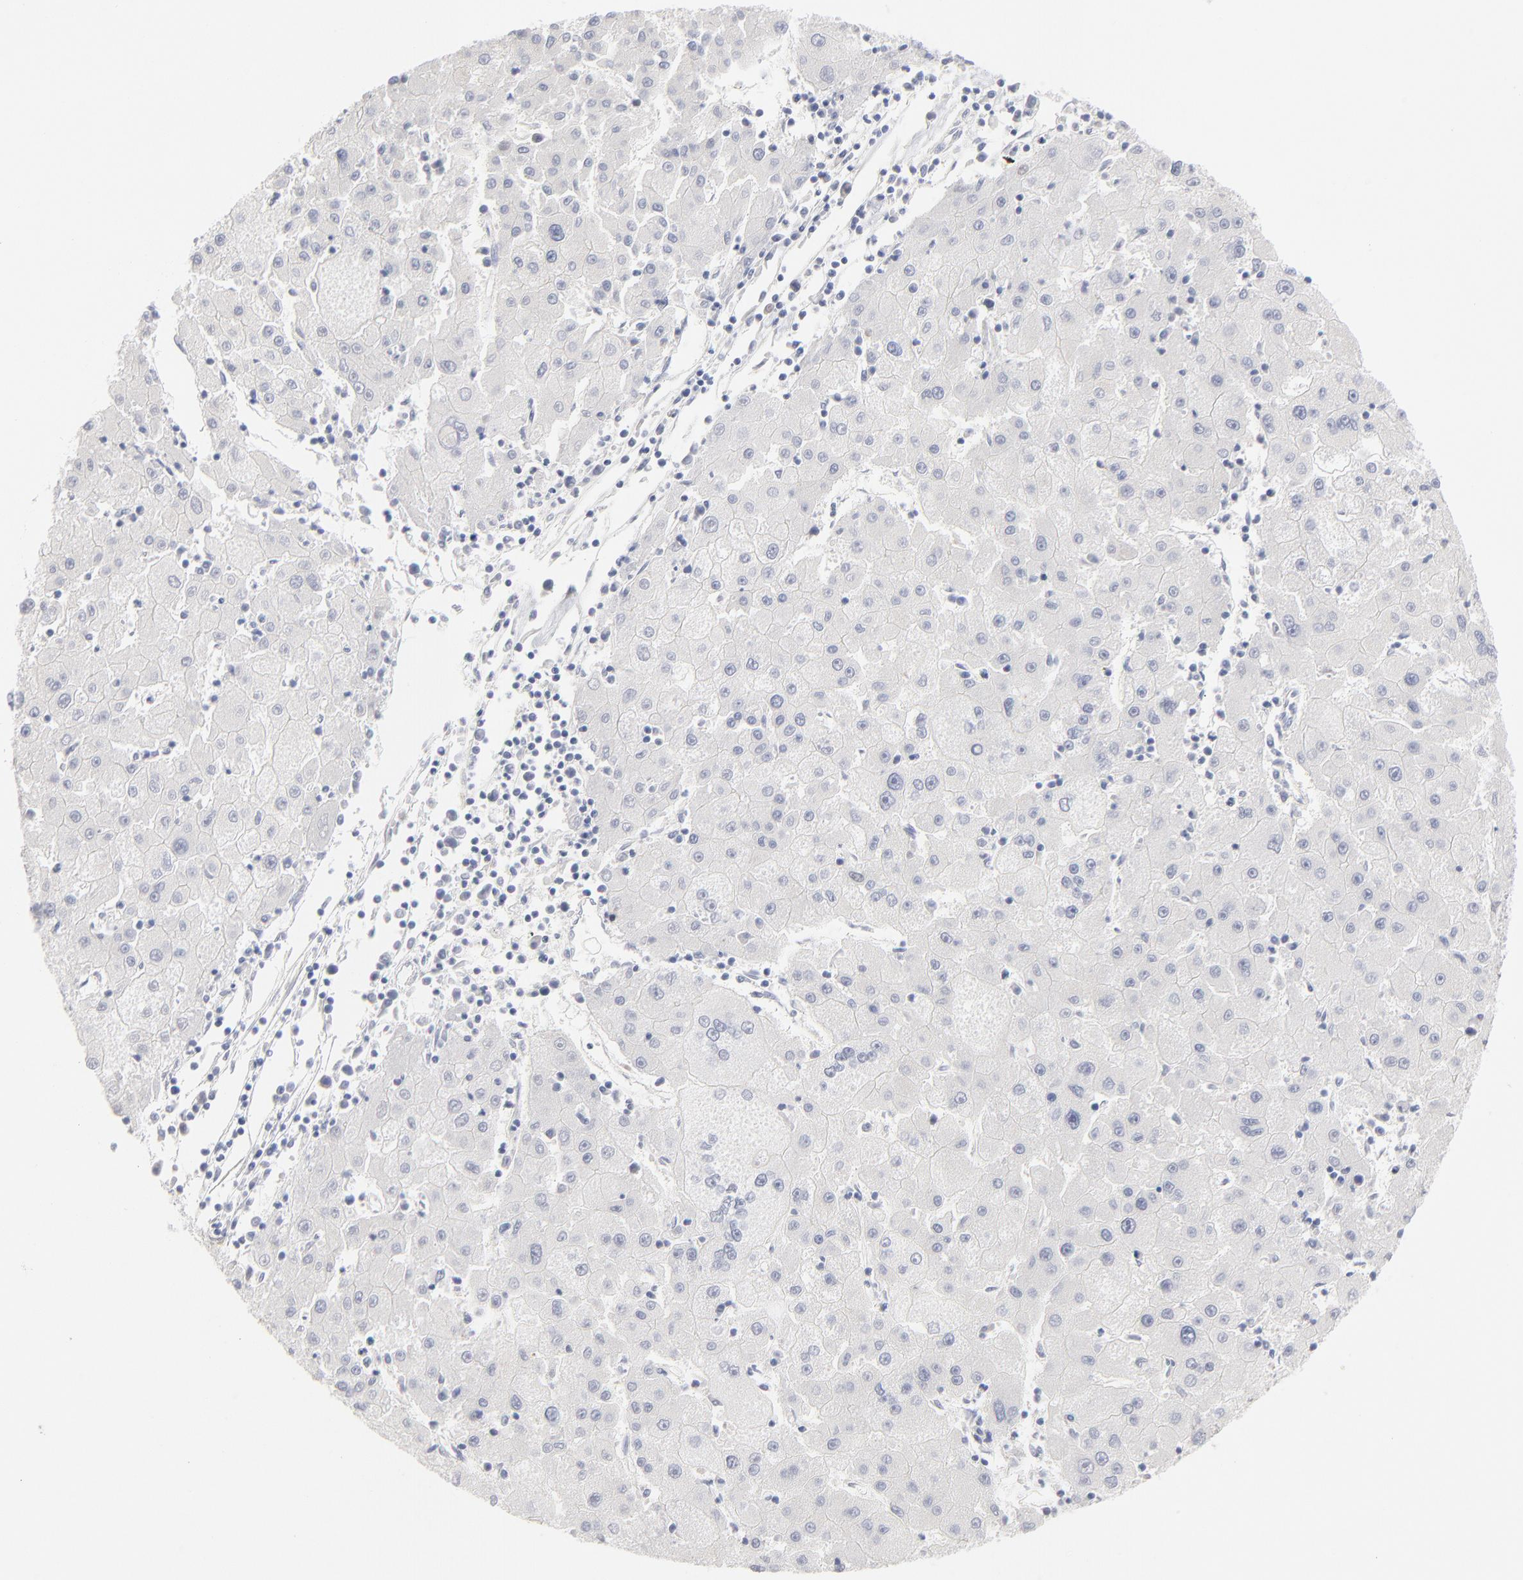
{"staining": {"intensity": "negative", "quantity": "none", "location": "none"}, "tissue": "liver cancer", "cell_type": "Tumor cells", "image_type": "cancer", "snomed": [{"axis": "morphology", "description": "Carcinoma, Hepatocellular, NOS"}, {"axis": "topography", "description": "Liver"}], "caption": "Tumor cells show no significant protein positivity in hepatocellular carcinoma (liver). (Brightfield microscopy of DAB immunohistochemistry (IHC) at high magnification).", "gene": "RBM3", "patient": {"sex": "male", "age": 72}}